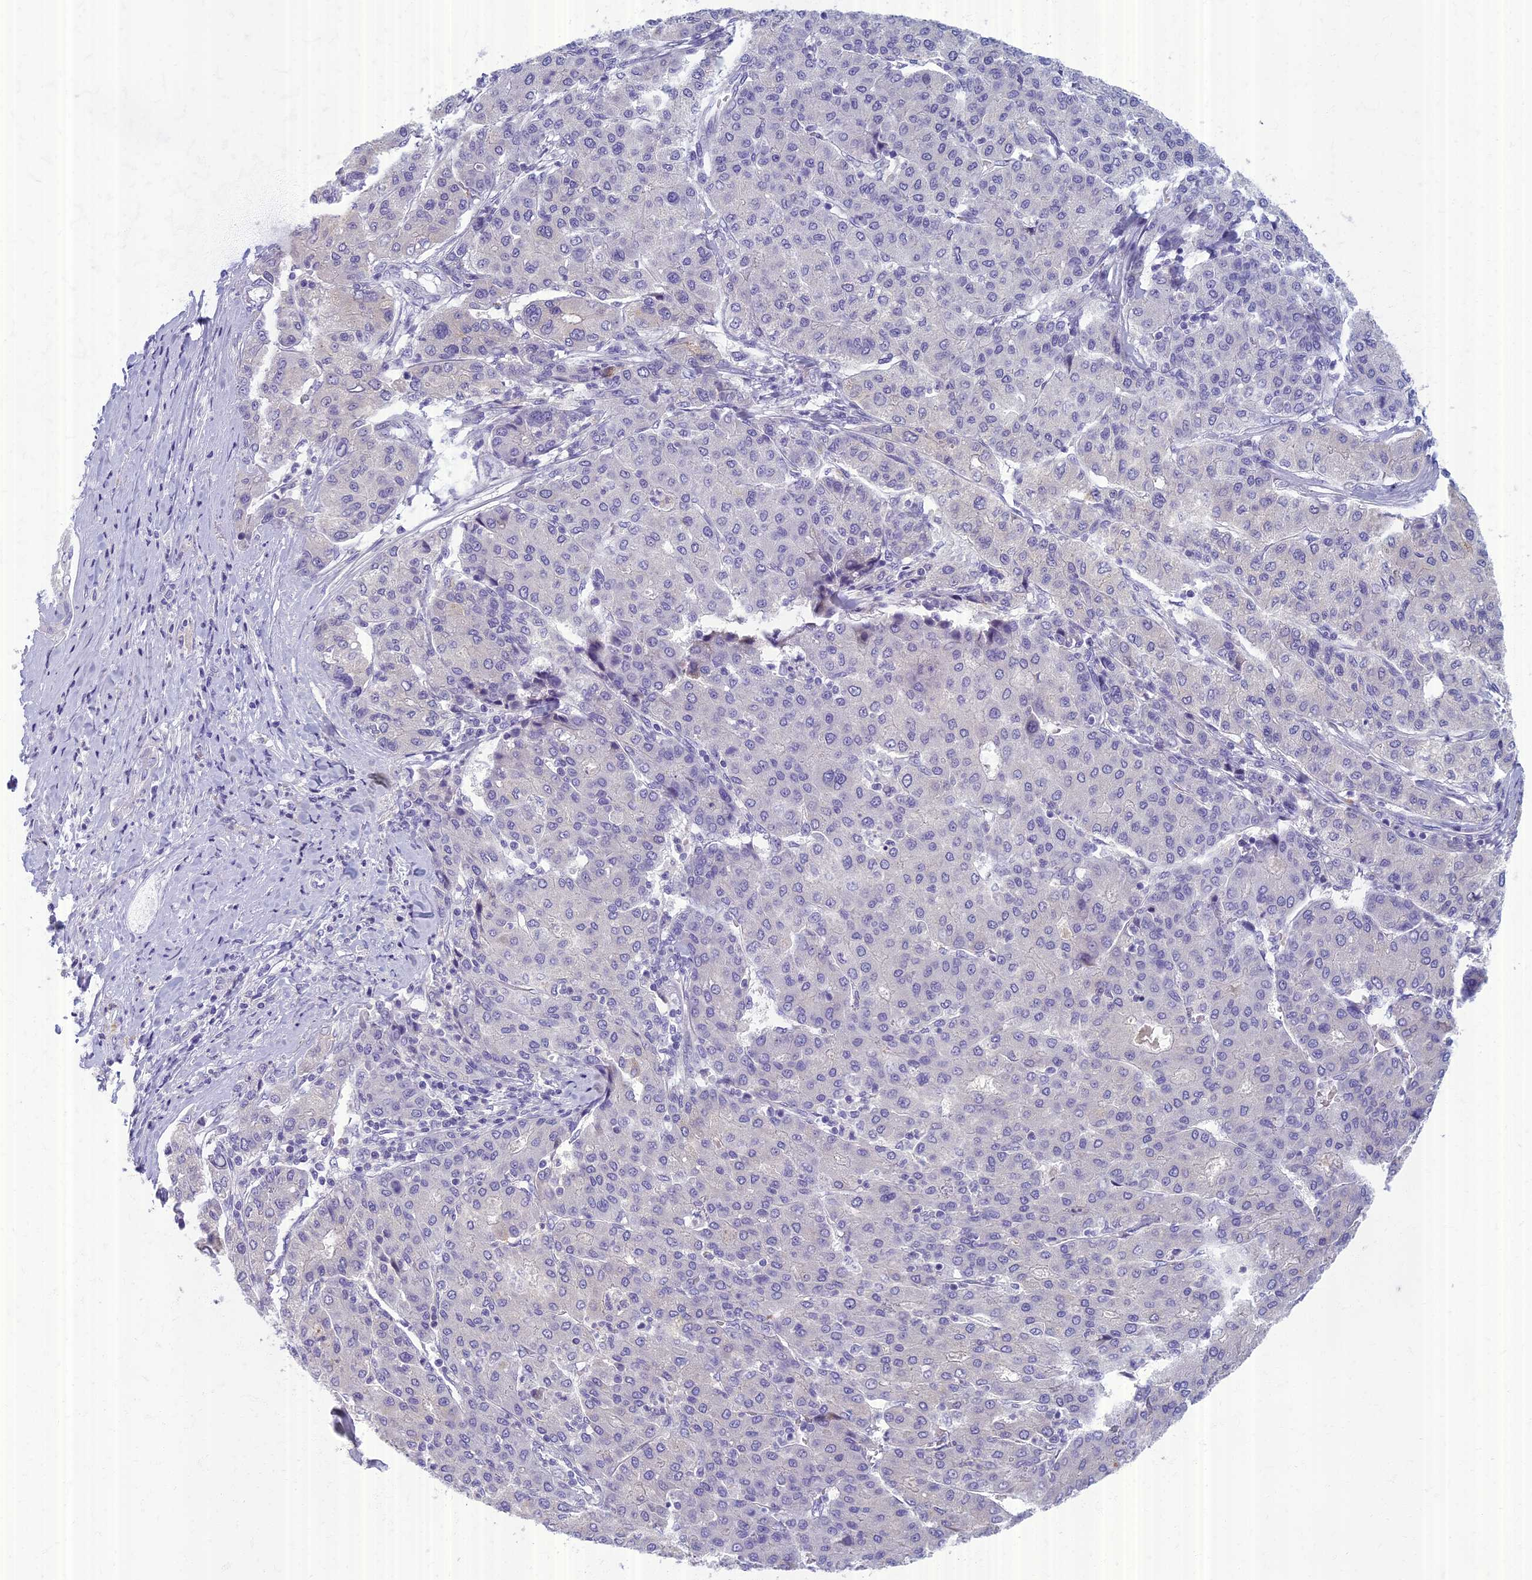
{"staining": {"intensity": "negative", "quantity": "none", "location": "none"}, "tissue": "liver cancer", "cell_type": "Tumor cells", "image_type": "cancer", "snomed": [{"axis": "morphology", "description": "Carcinoma, Hepatocellular, NOS"}, {"axis": "topography", "description": "Liver"}], "caption": "Tumor cells show no significant protein positivity in hepatocellular carcinoma (liver).", "gene": "AP4E1", "patient": {"sex": "male", "age": 65}}